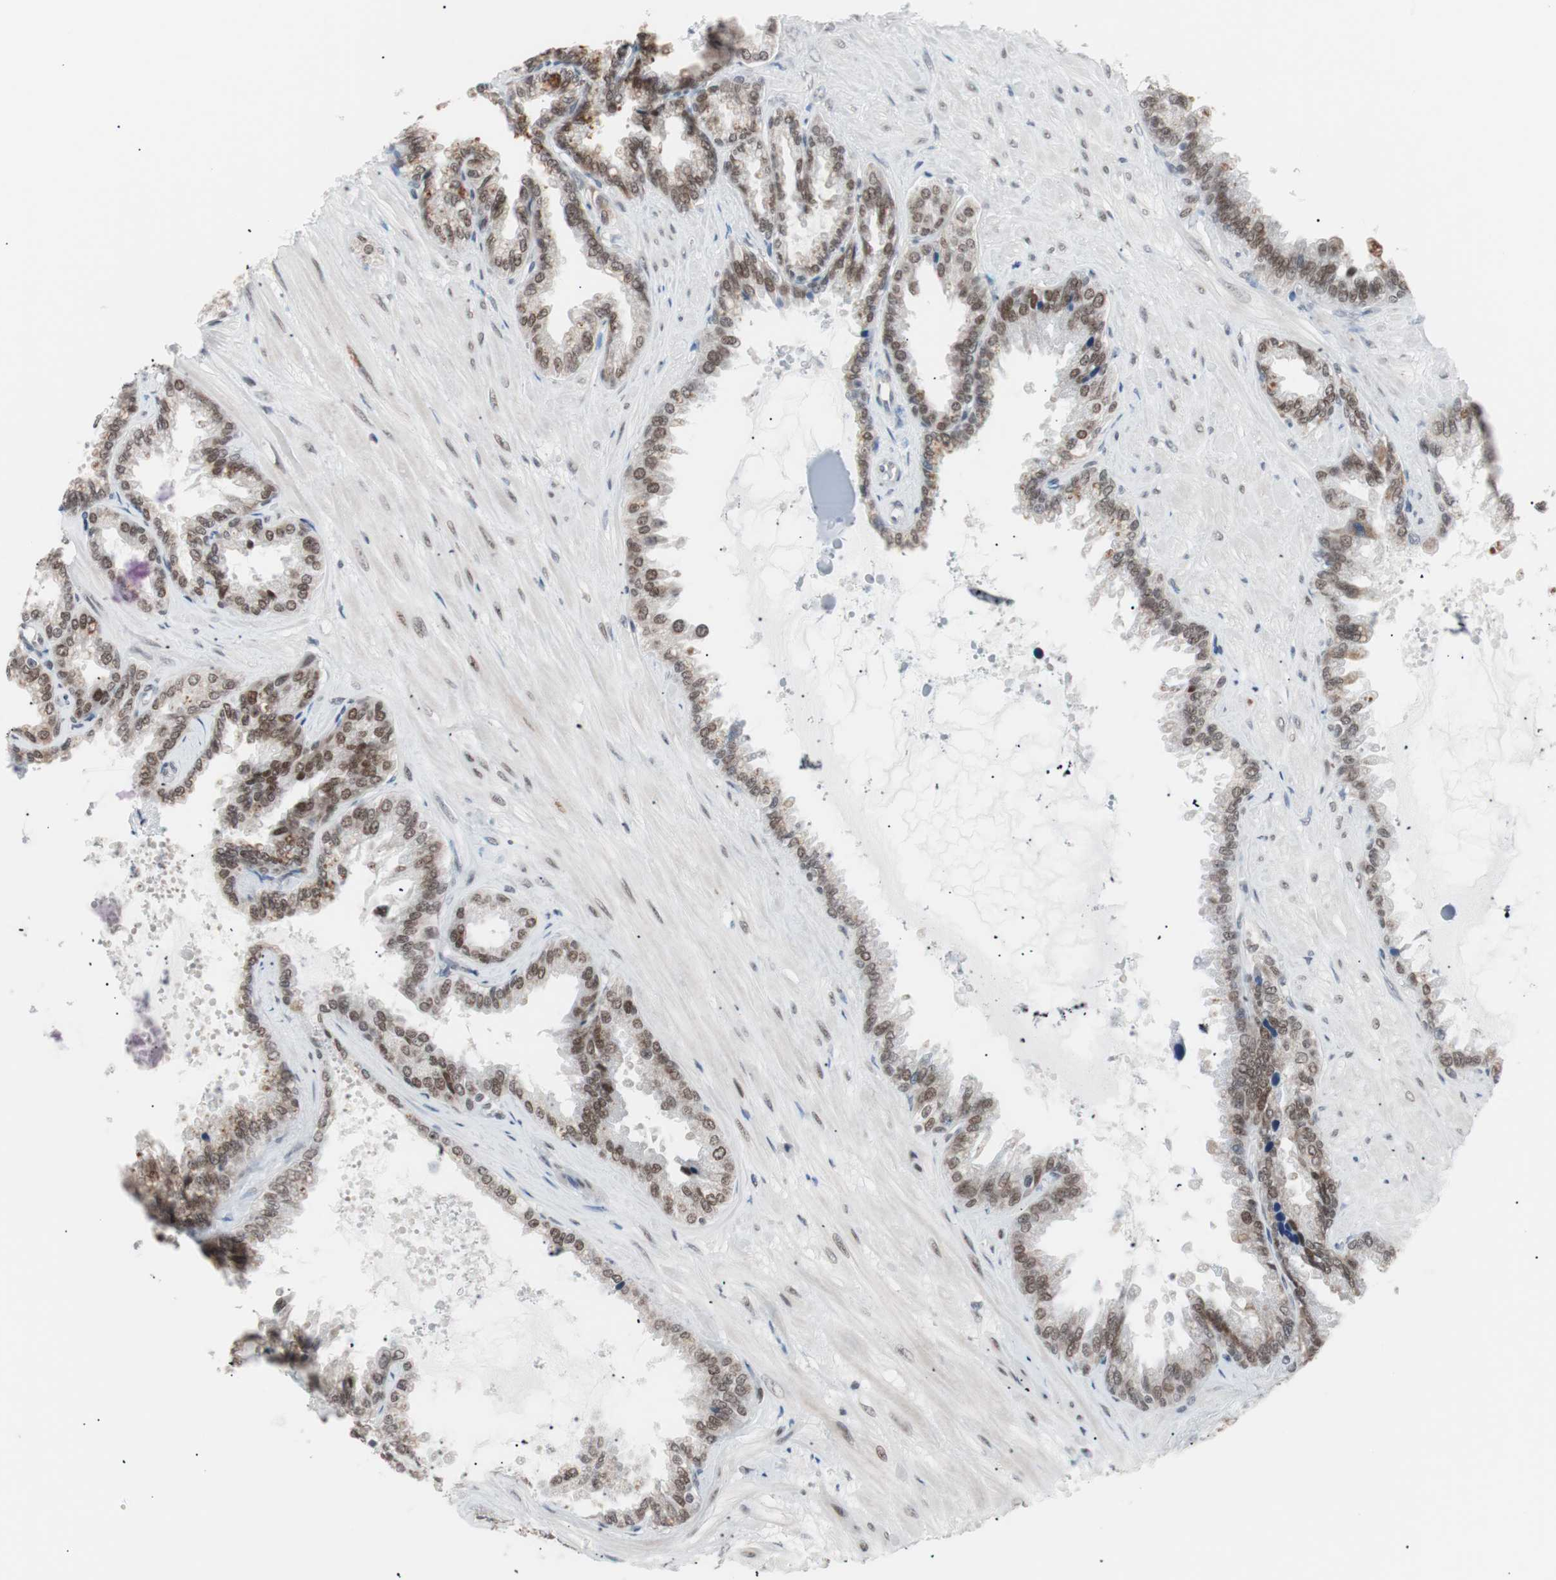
{"staining": {"intensity": "moderate", "quantity": ">75%", "location": "nuclear"}, "tissue": "seminal vesicle", "cell_type": "Glandular cells", "image_type": "normal", "snomed": [{"axis": "morphology", "description": "Normal tissue, NOS"}, {"axis": "topography", "description": "Seminal veicle"}], "caption": "An immunohistochemistry (IHC) image of benign tissue is shown. Protein staining in brown shows moderate nuclear positivity in seminal vesicle within glandular cells.", "gene": "LIG3", "patient": {"sex": "male", "age": 46}}